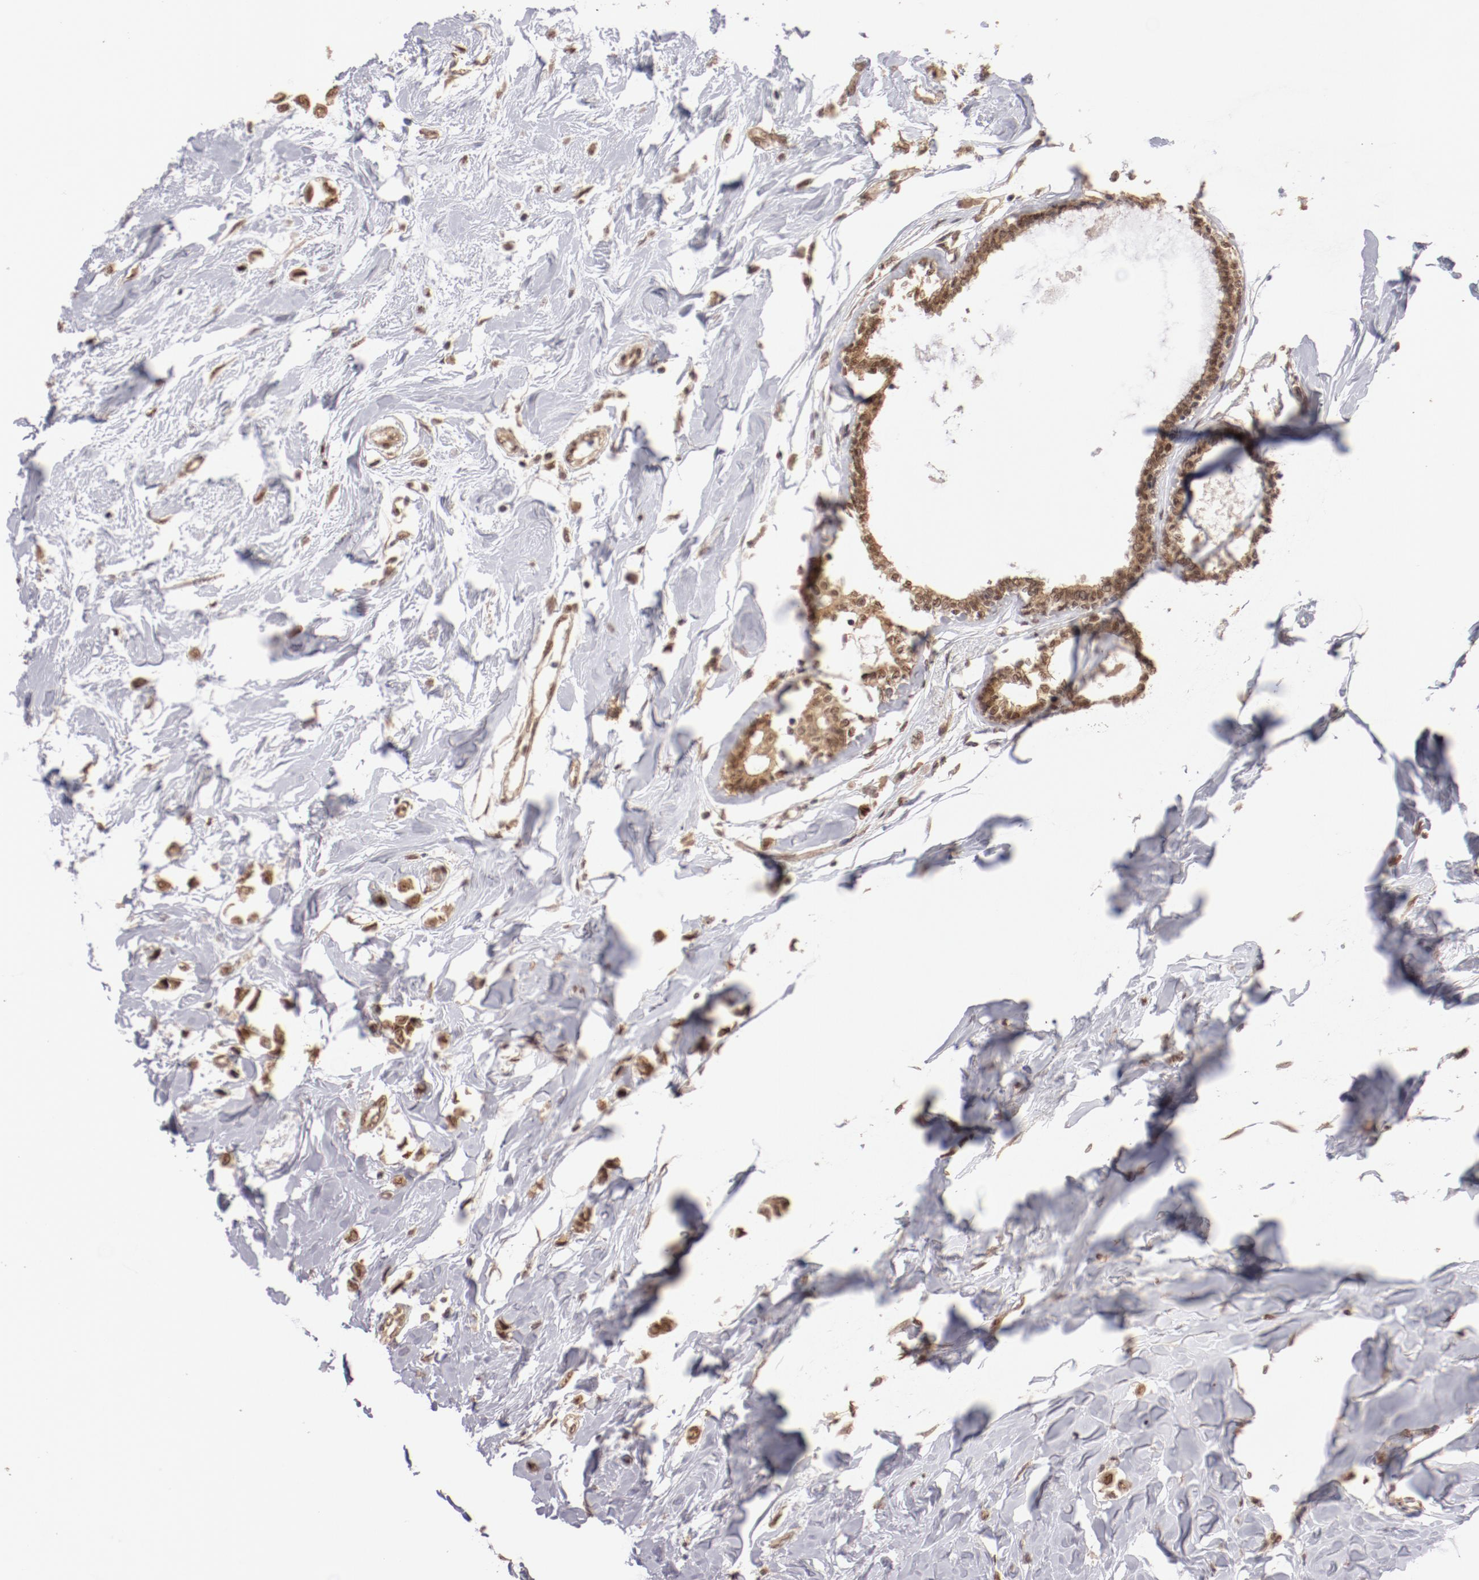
{"staining": {"intensity": "moderate", "quantity": ">75%", "location": "cytoplasmic/membranous,nuclear"}, "tissue": "breast cancer", "cell_type": "Tumor cells", "image_type": "cancer", "snomed": [{"axis": "morphology", "description": "Lobular carcinoma"}, {"axis": "topography", "description": "Breast"}], "caption": "Tumor cells exhibit medium levels of moderate cytoplasmic/membranous and nuclear expression in approximately >75% of cells in human breast cancer.", "gene": "CLOCK", "patient": {"sex": "female", "age": 51}}